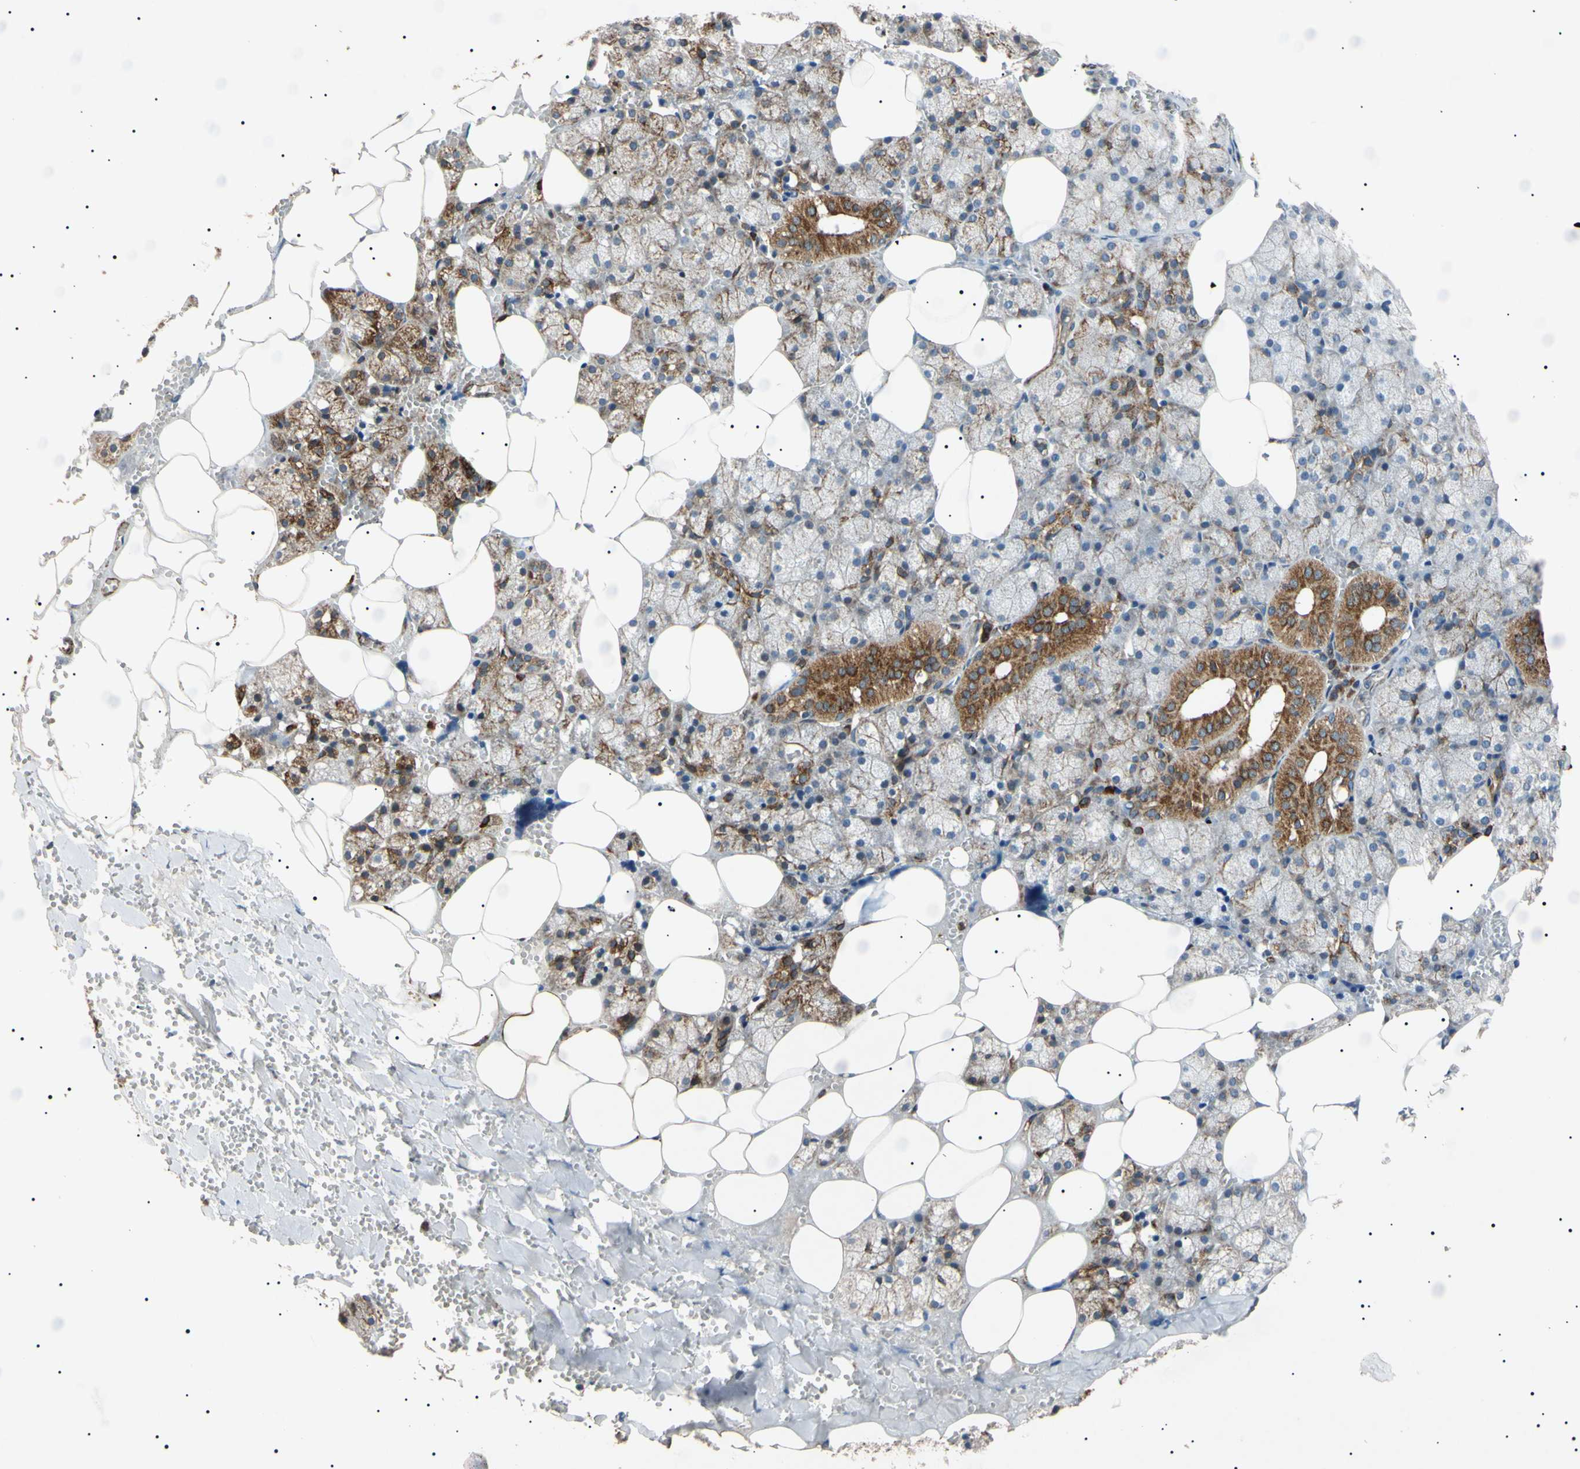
{"staining": {"intensity": "moderate", "quantity": ">75%", "location": "cytoplasmic/membranous"}, "tissue": "salivary gland", "cell_type": "Glandular cells", "image_type": "normal", "snomed": [{"axis": "morphology", "description": "Normal tissue, NOS"}, {"axis": "topography", "description": "Salivary gland"}], "caption": "Protein expression analysis of normal salivary gland displays moderate cytoplasmic/membranous expression in about >75% of glandular cells. The protein is shown in brown color, while the nuclei are stained blue.", "gene": "TUBB4A", "patient": {"sex": "male", "age": 62}}